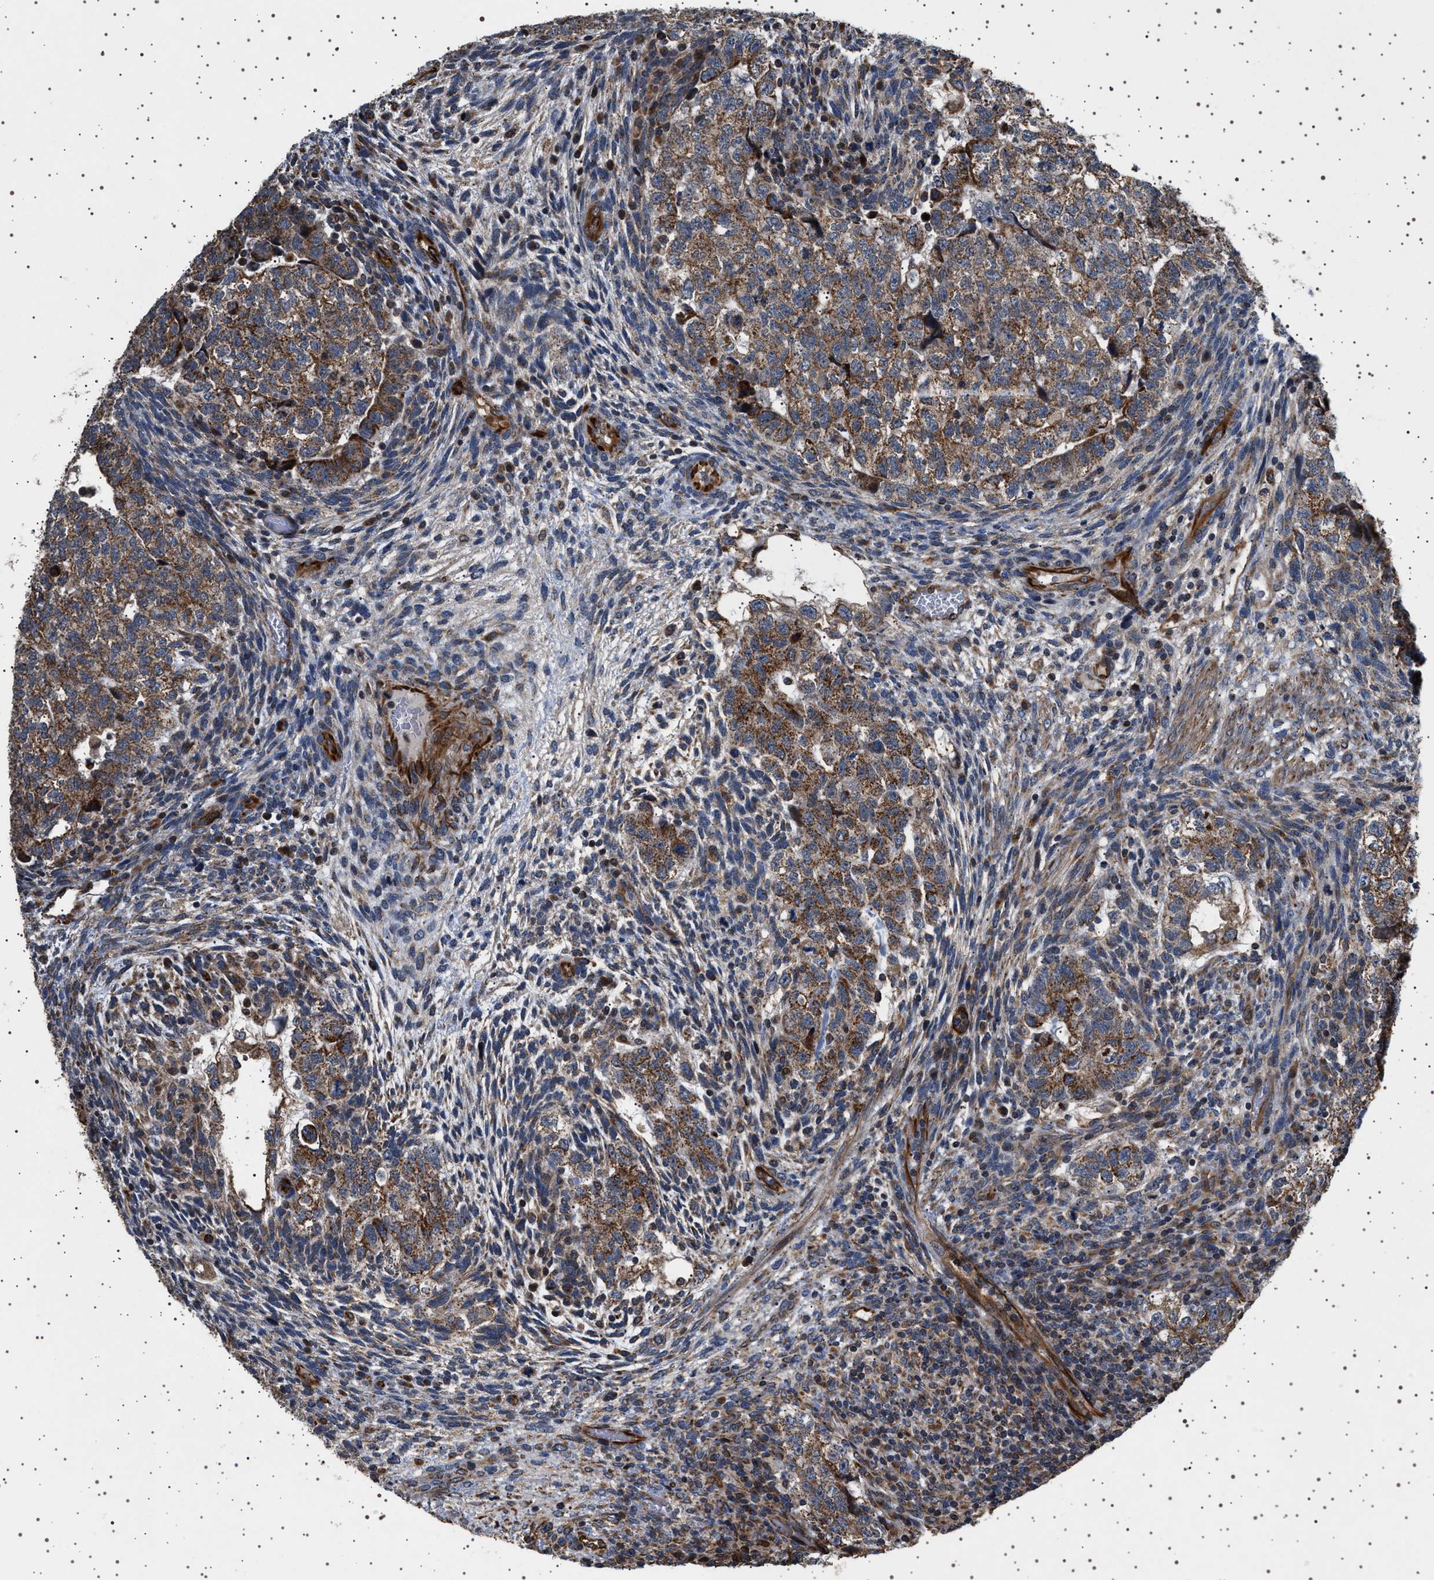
{"staining": {"intensity": "moderate", "quantity": ">75%", "location": "cytoplasmic/membranous"}, "tissue": "testis cancer", "cell_type": "Tumor cells", "image_type": "cancer", "snomed": [{"axis": "morphology", "description": "Carcinoma, Embryonal, NOS"}, {"axis": "topography", "description": "Testis"}], "caption": "This histopathology image exhibits IHC staining of human embryonal carcinoma (testis), with medium moderate cytoplasmic/membranous expression in about >75% of tumor cells.", "gene": "TRUB2", "patient": {"sex": "male", "age": 36}}